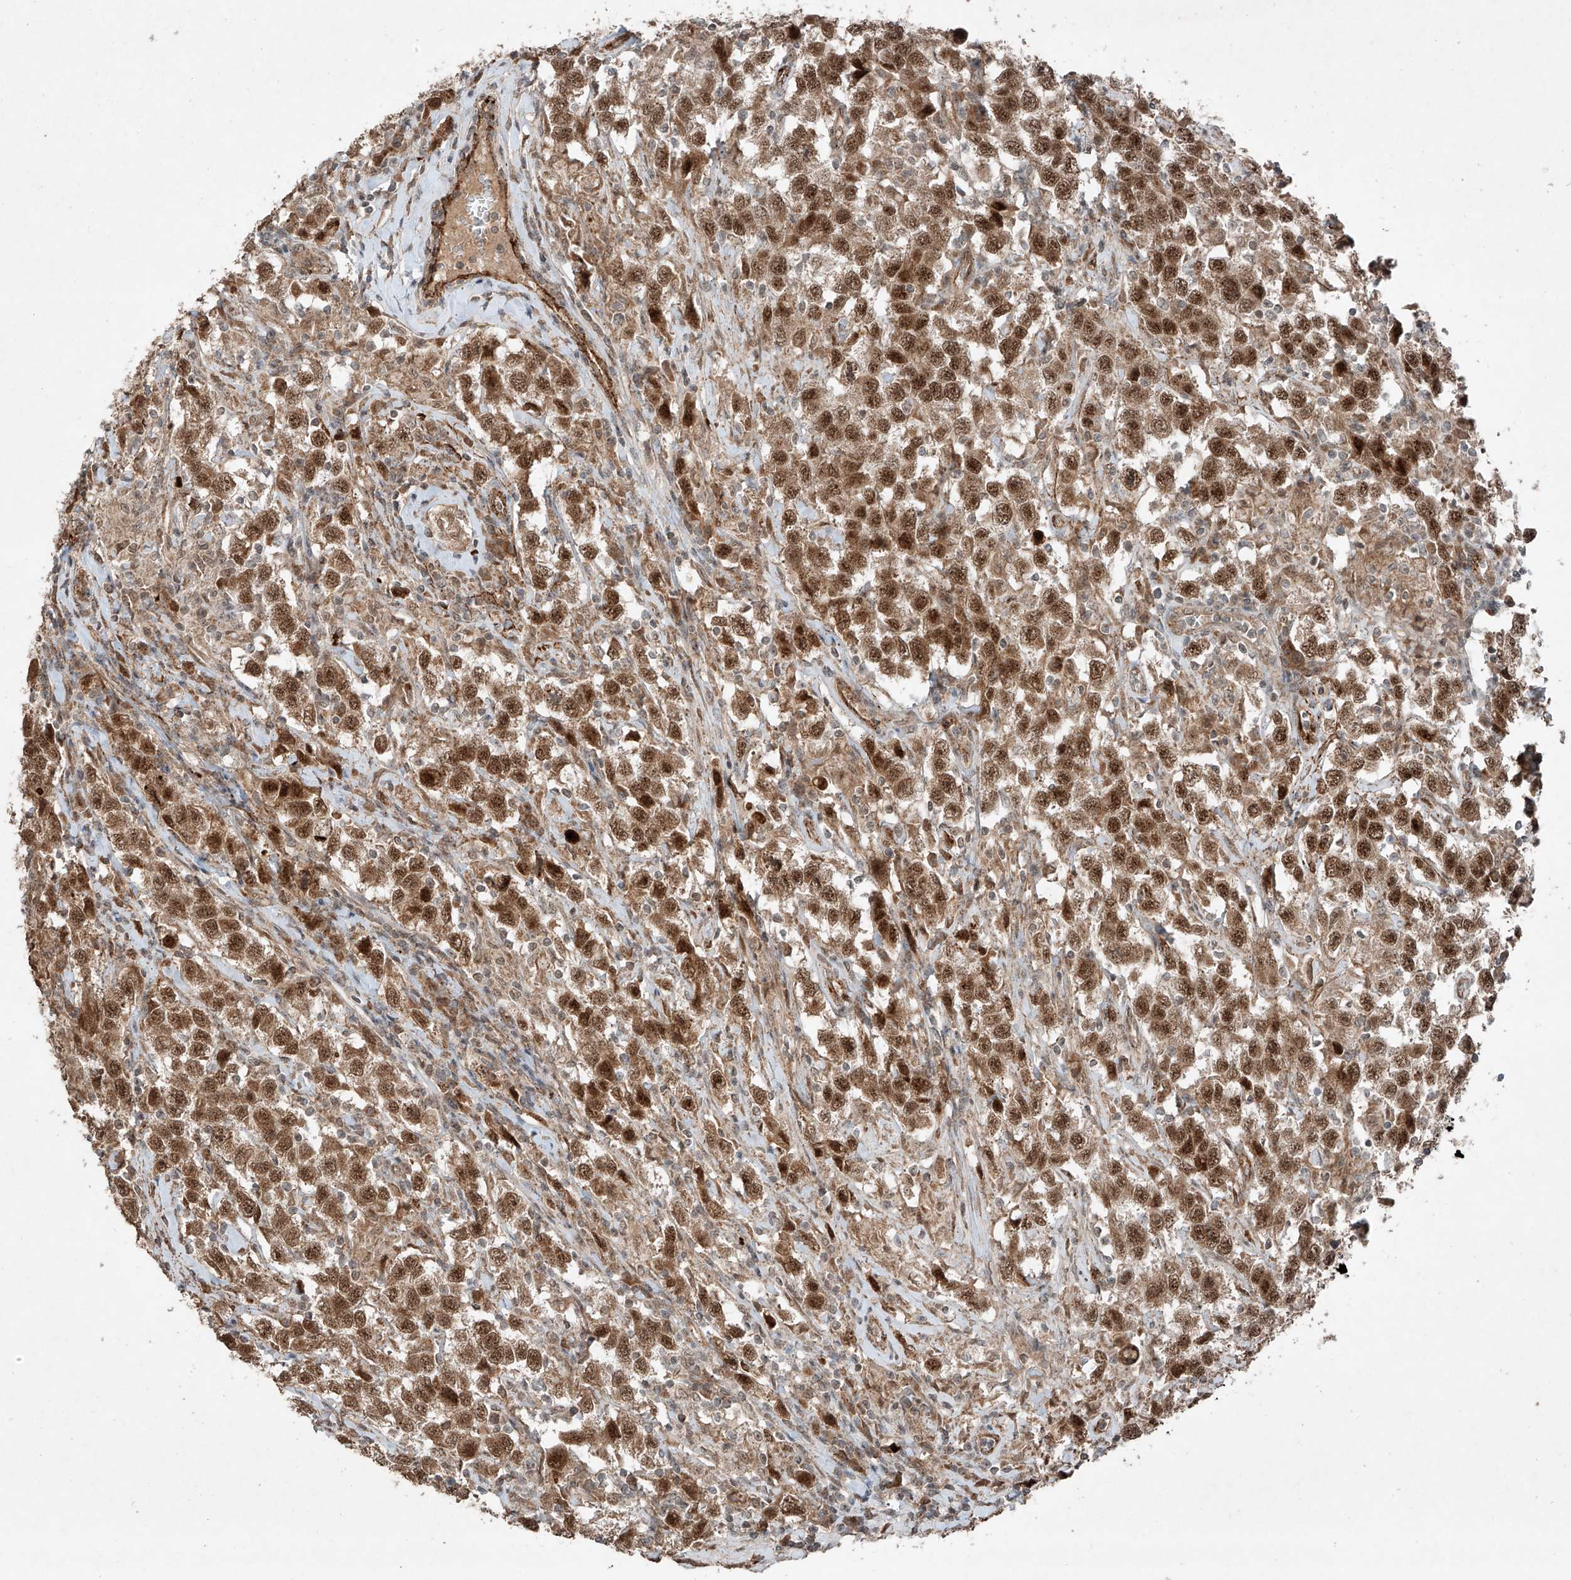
{"staining": {"intensity": "strong", "quantity": ">75%", "location": "cytoplasmic/membranous,nuclear"}, "tissue": "testis cancer", "cell_type": "Tumor cells", "image_type": "cancer", "snomed": [{"axis": "morphology", "description": "Seminoma, NOS"}, {"axis": "topography", "description": "Testis"}], "caption": "IHC photomicrograph of neoplastic tissue: testis seminoma stained using IHC shows high levels of strong protein expression localized specifically in the cytoplasmic/membranous and nuclear of tumor cells, appearing as a cytoplasmic/membranous and nuclear brown color.", "gene": "ZNF620", "patient": {"sex": "male", "age": 41}}